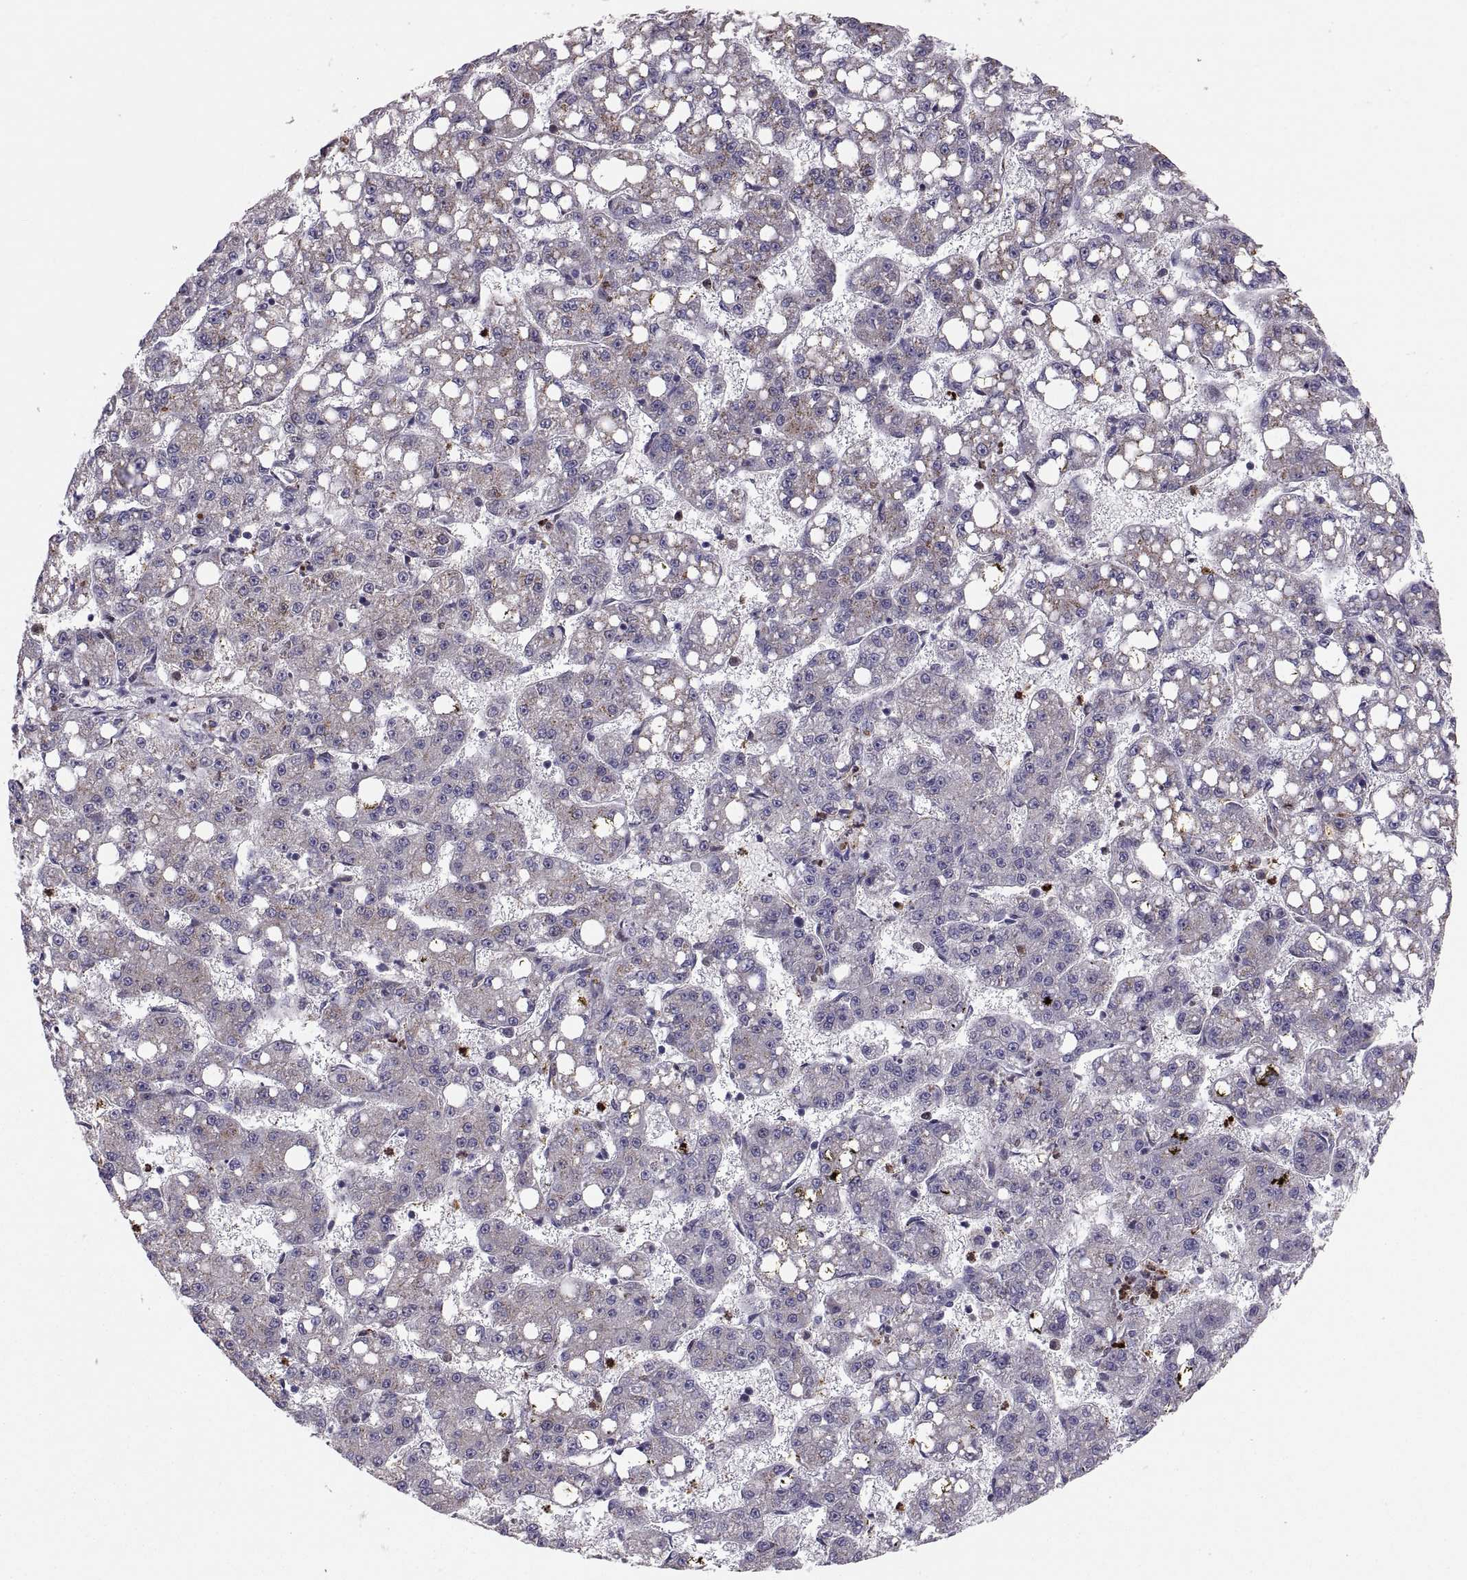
{"staining": {"intensity": "weak", "quantity": "<25%", "location": "cytoplasmic/membranous"}, "tissue": "liver cancer", "cell_type": "Tumor cells", "image_type": "cancer", "snomed": [{"axis": "morphology", "description": "Carcinoma, Hepatocellular, NOS"}, {"axis": "topography", "description": "Liver"}], "caption": "This is an immunohistochemistry micrograph of hepatocellular carcinoma (liver). There is no expression in tumor cells.", "gene": "TESC", "patient": {"sex": "female", "age": 65}}